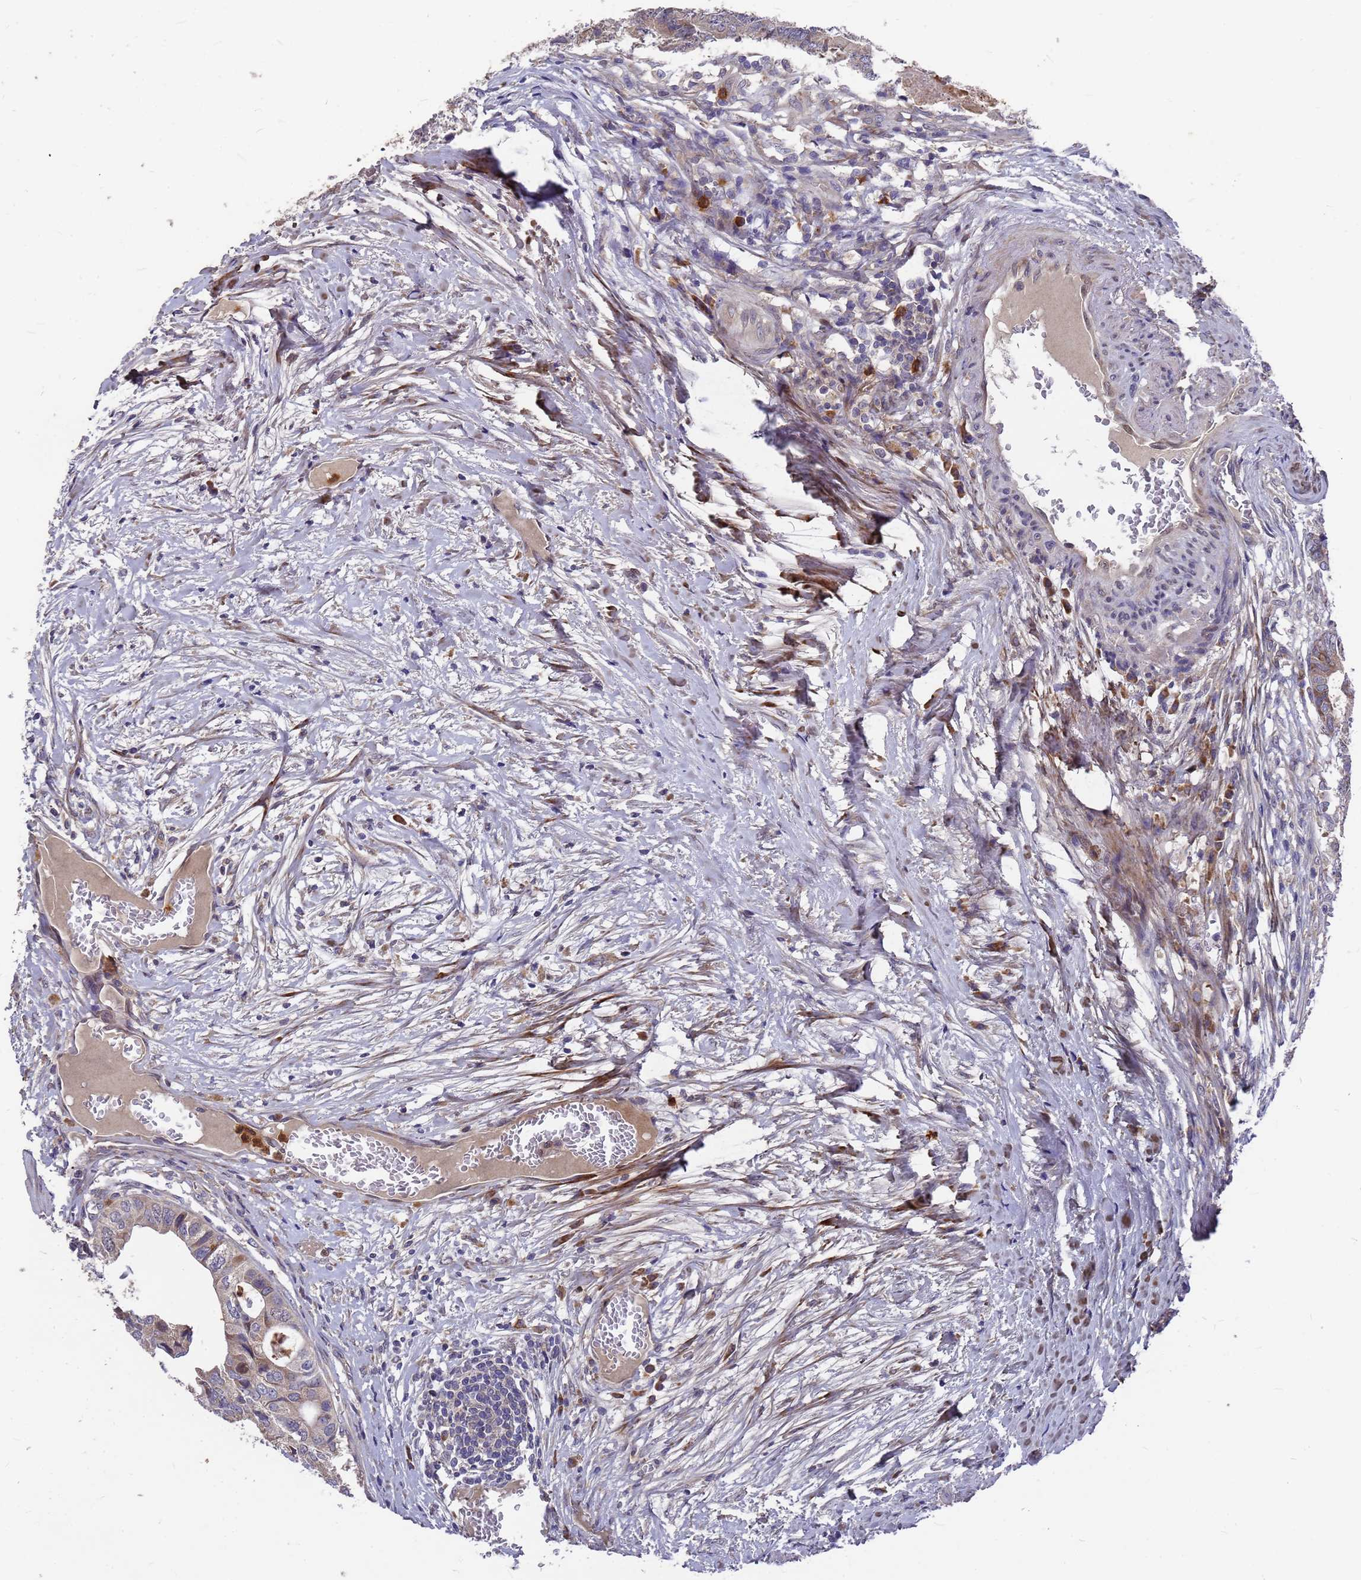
{"staining": {"intensity": "weak", "quantity": ">75%", "location": "cytoplasmic/membranous"}, "tissue": "colorectal cancer", "cell_type": "Tumor cells", "image_type": "cancer", "snomed": [{"axis": "morphology", "description": "Adenocarcinoma, NOS"}, {"axis": "topography", "description": "Colon"}], "caption": "Weak cytoplasmic/membranous positivity for a protein is identified in about >75% of tumor cells of colorectal cancer using IHC.", "gene": "ZNF717", "patient": {"sex": "male", "age": 85}}